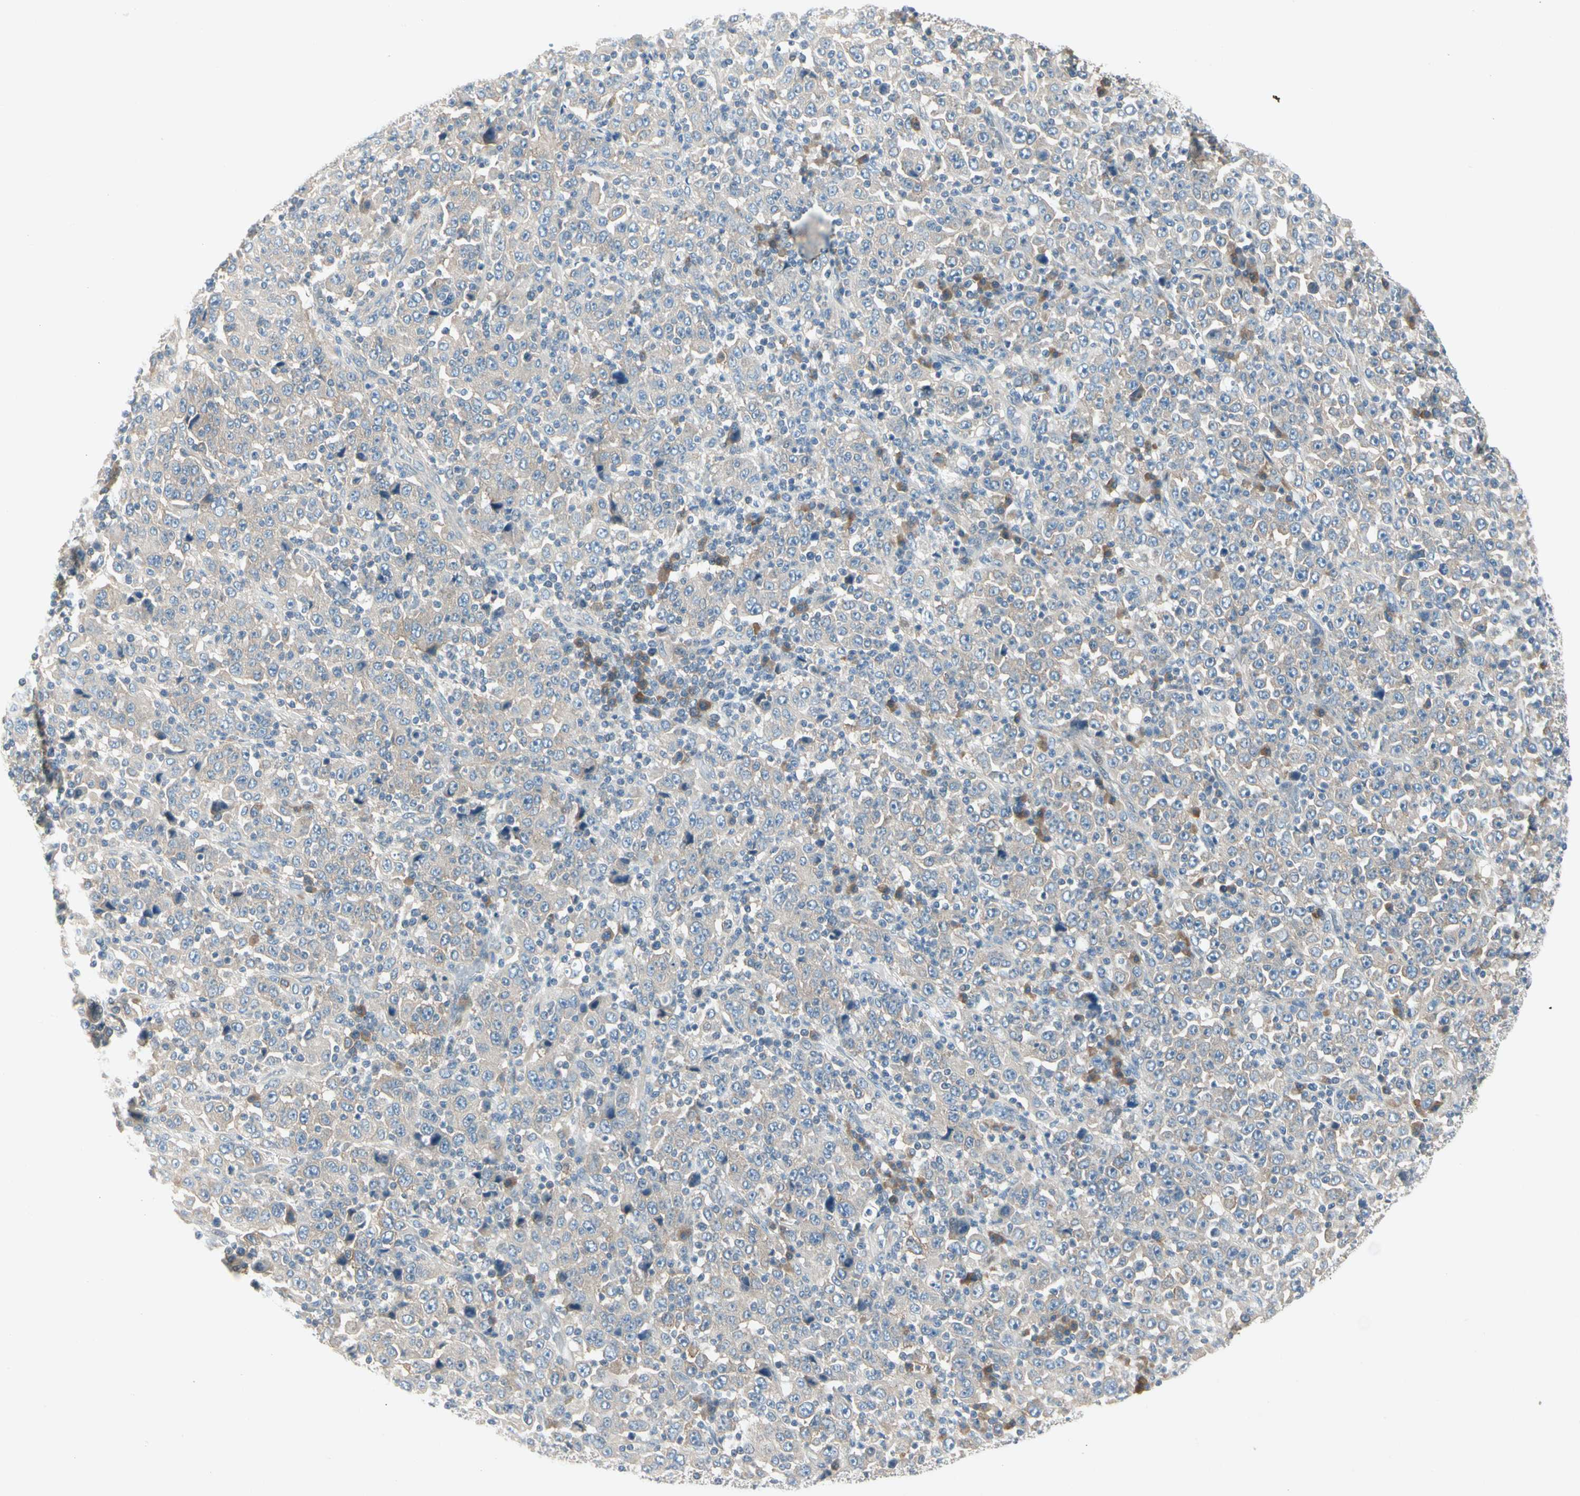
{"staining": {"intensity": "weak", "quantity": "25%-75%", "location": "cytoplasmic/membranous"}, "tissue": "stomach cancer", "cell_type": "Tumor cells", "image_type": "cancer", "snomed": [{"axis": "morphology", "description": "Normal tissue, NOS"}, {"axis": "morphology", "description": "Adenocarcinoma, NOS"}, {"axis": "topography", "description": "Stomach, upper"}, {"axis": "topography", "description": "Stomach"}], "caption": "High-magnification brightfield microscopy of stomach cancer (adenocarcinoma) stained with DAB (3,3'-diaminobenzidine) (brown) and counterstained with hematoxylin (blue). tumor cells exhibit weak cytoplasmic/membranous staining is present in about25%-75% of cells.", "gene": "IL1R1", "patient": {"sex": "male", "age": 59}}